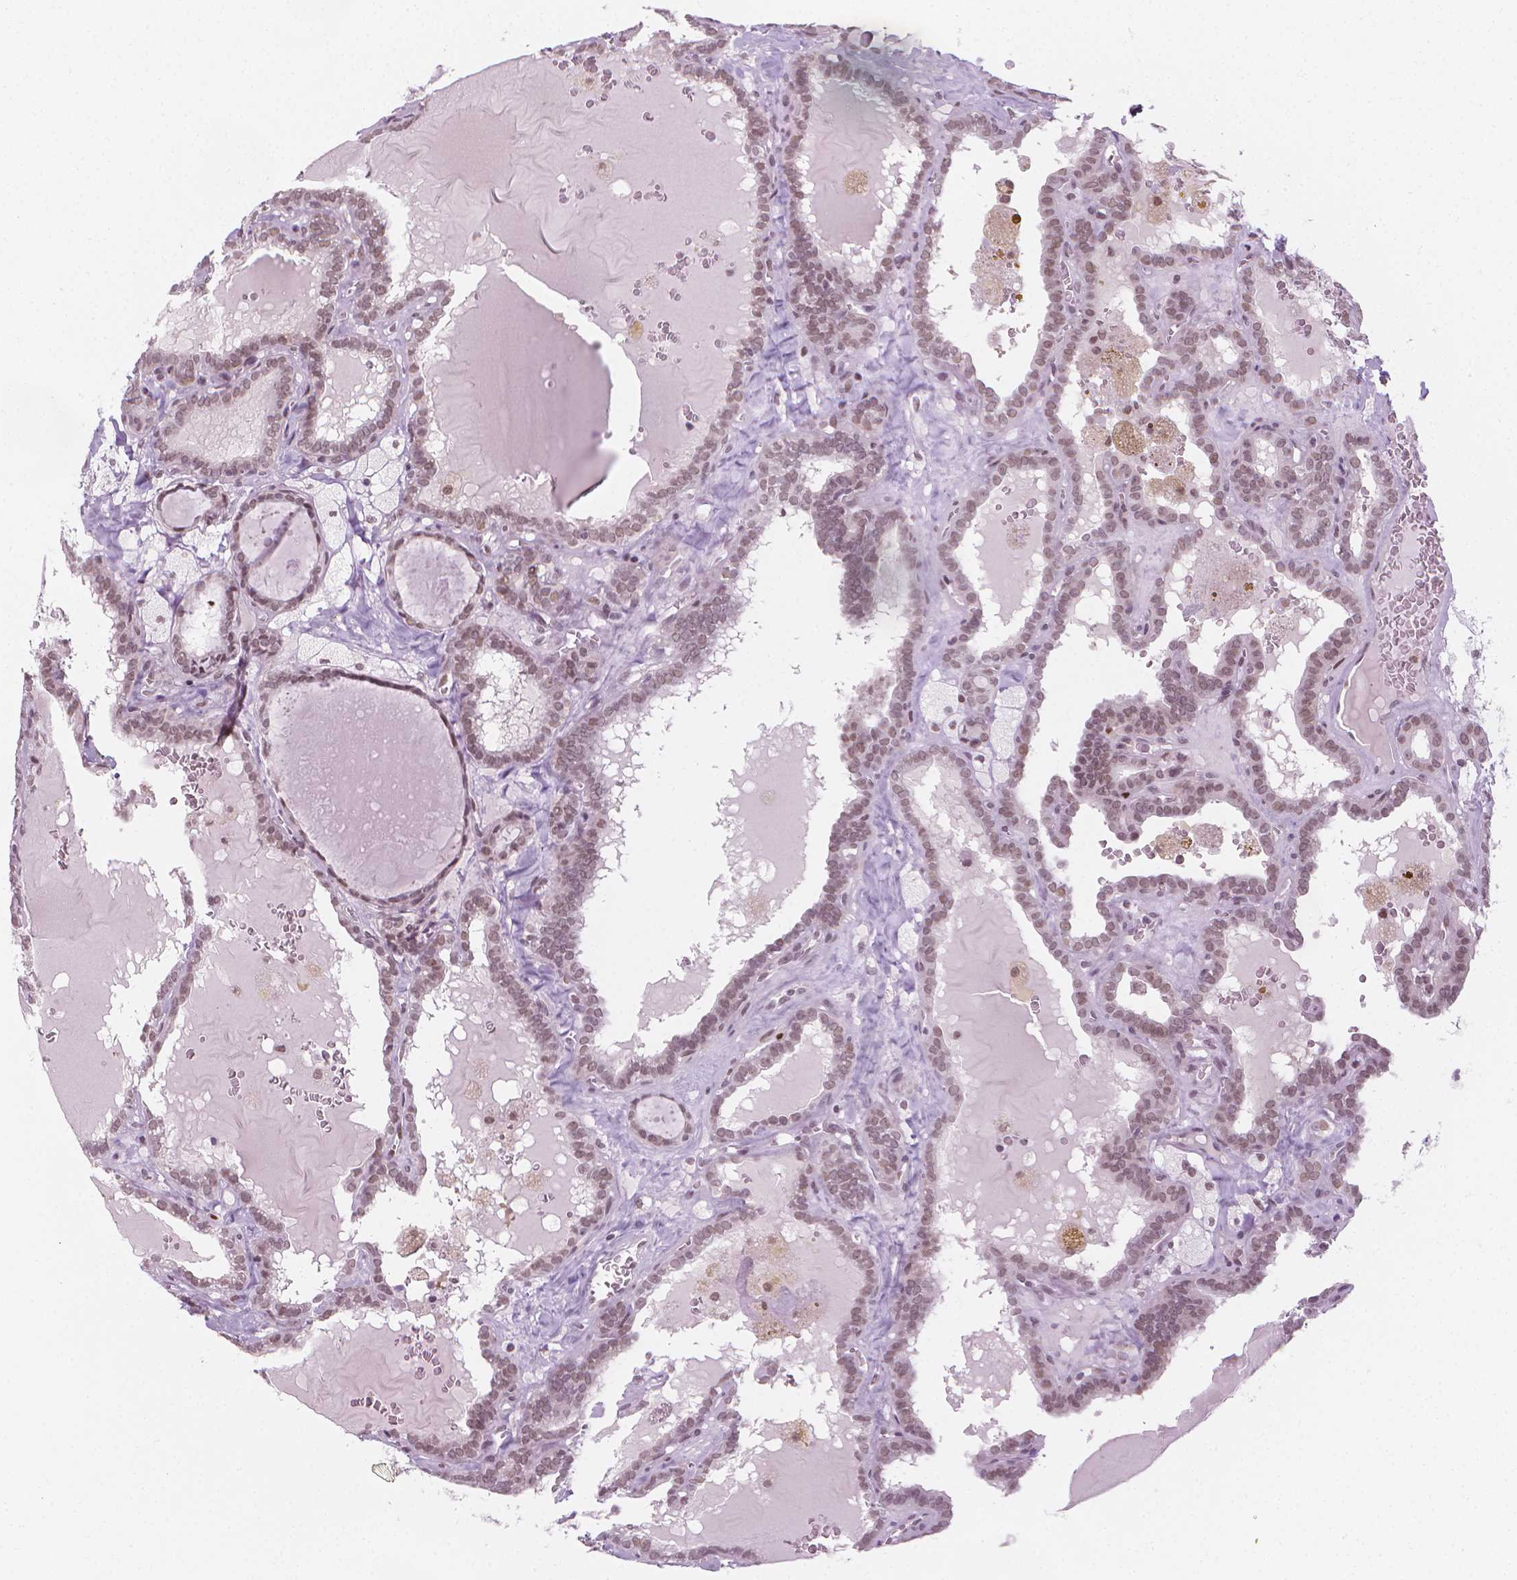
{"staining": {"intensity": "weak", "quantity": ">75%", "location": "nuclear"}, "tissue": "thyroid cancer", "cell_type": "Tumor cells", "image_type": "cancer", "snomed": [{"axis": "morphology", "description": "Papillary adenocarcinoma, NOS"}, {"axis": "topography", "description": "Thyroid gland"}], "caption": "Papillary adenocarcinoma (thyroid) tissue exhibits weak nuclear staining in about >75% of tumor cells (IHC, brightfield microscopy, high magnification).", "gene": "CDKN1C", "patient": {"sex": "female", "age": 39}}